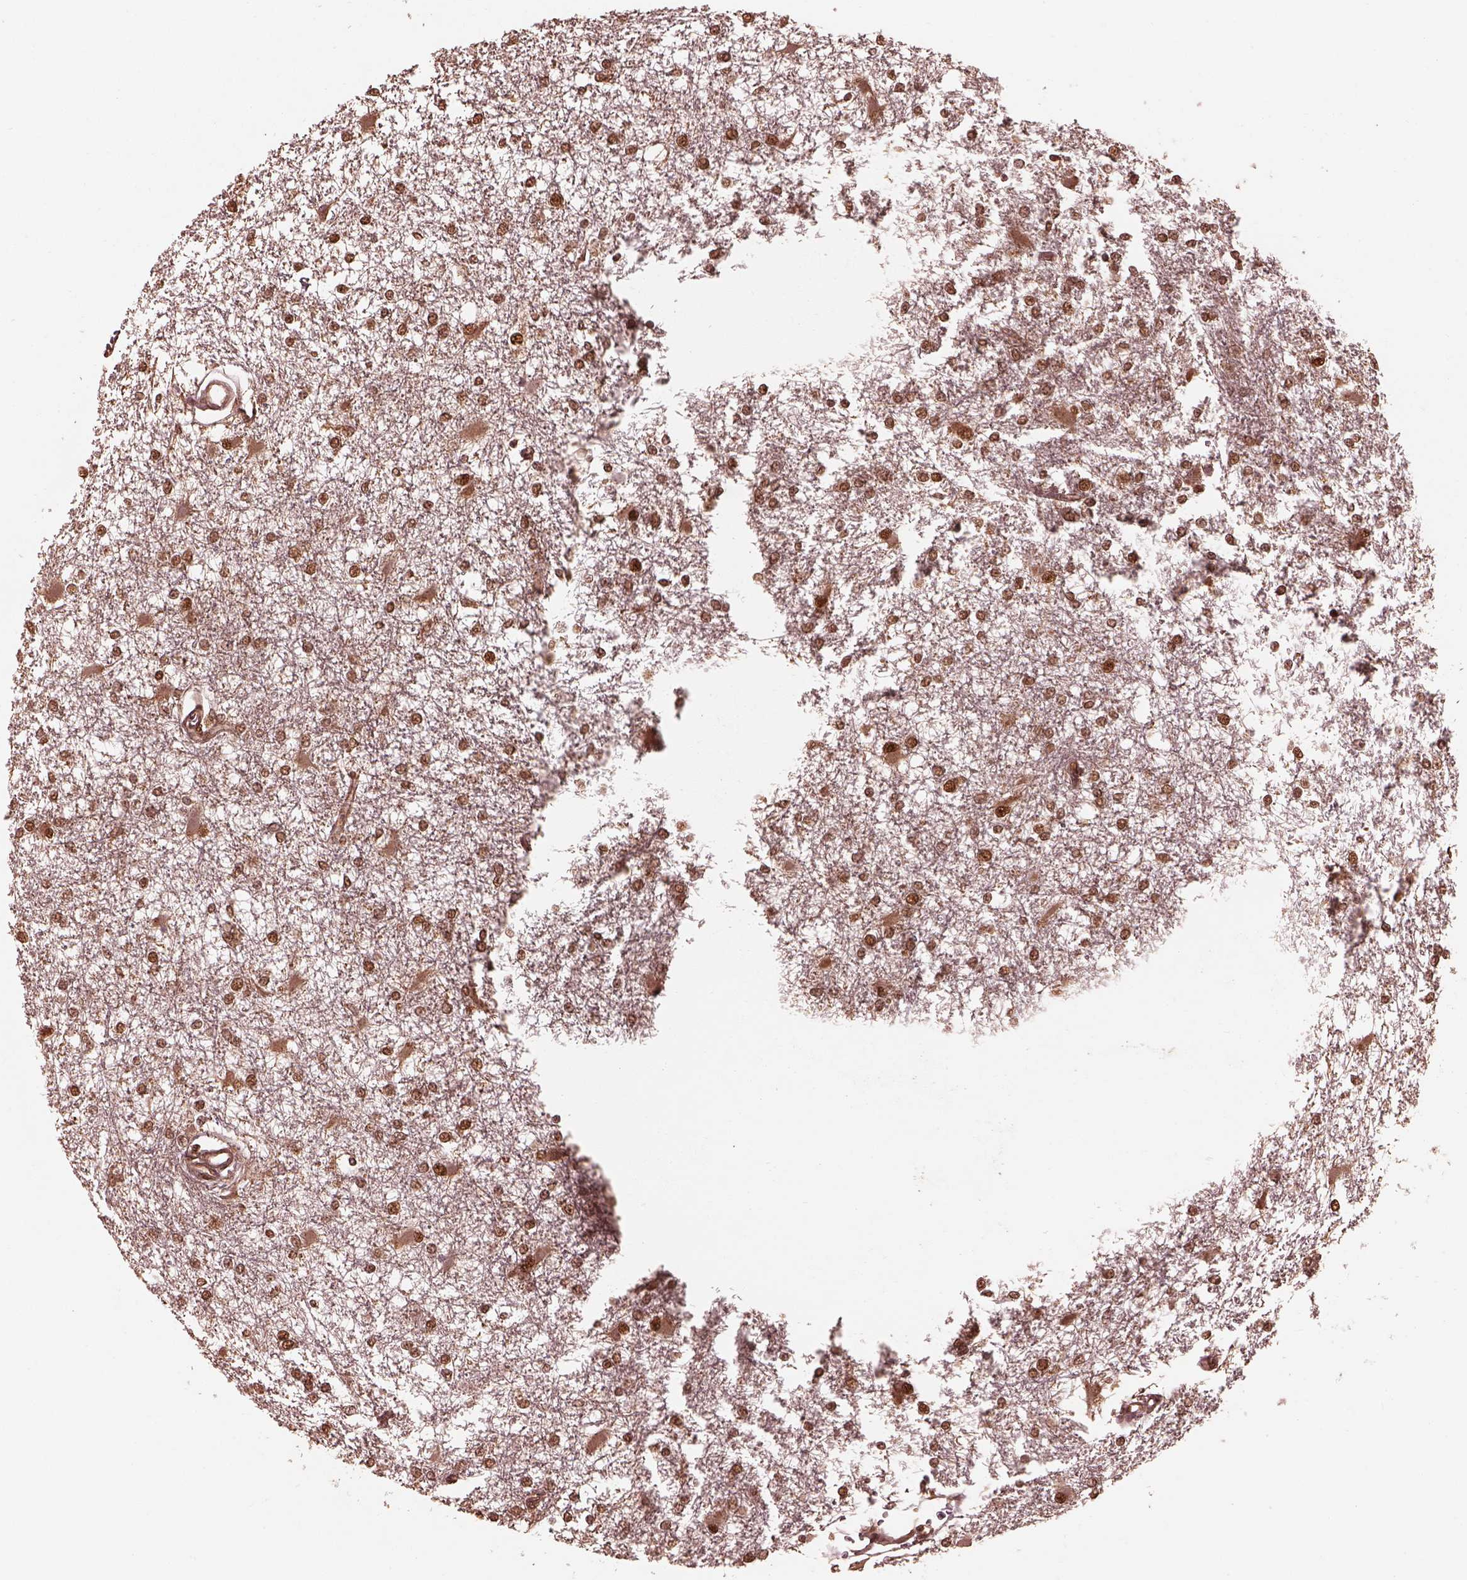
{"staining": {"intensity": "strong", "quantity": ">75%", "location": "nuclear"}, "tissue": "glioma", "cell_type": "Tumor cells", "image_type": "cancer", "snomed": [{"axis": "morphology", "description": "Glioma, malignant, High grade"}, {"axis": "topography", "description": "Cerebral cortex"}], "caption": "Tumor cells exhibit strong nuclear expression in about >75% of cells in high-grade glioma (malignant).", "gene": "PSMC5", "patient": {"sex": "male", "age": 79}}